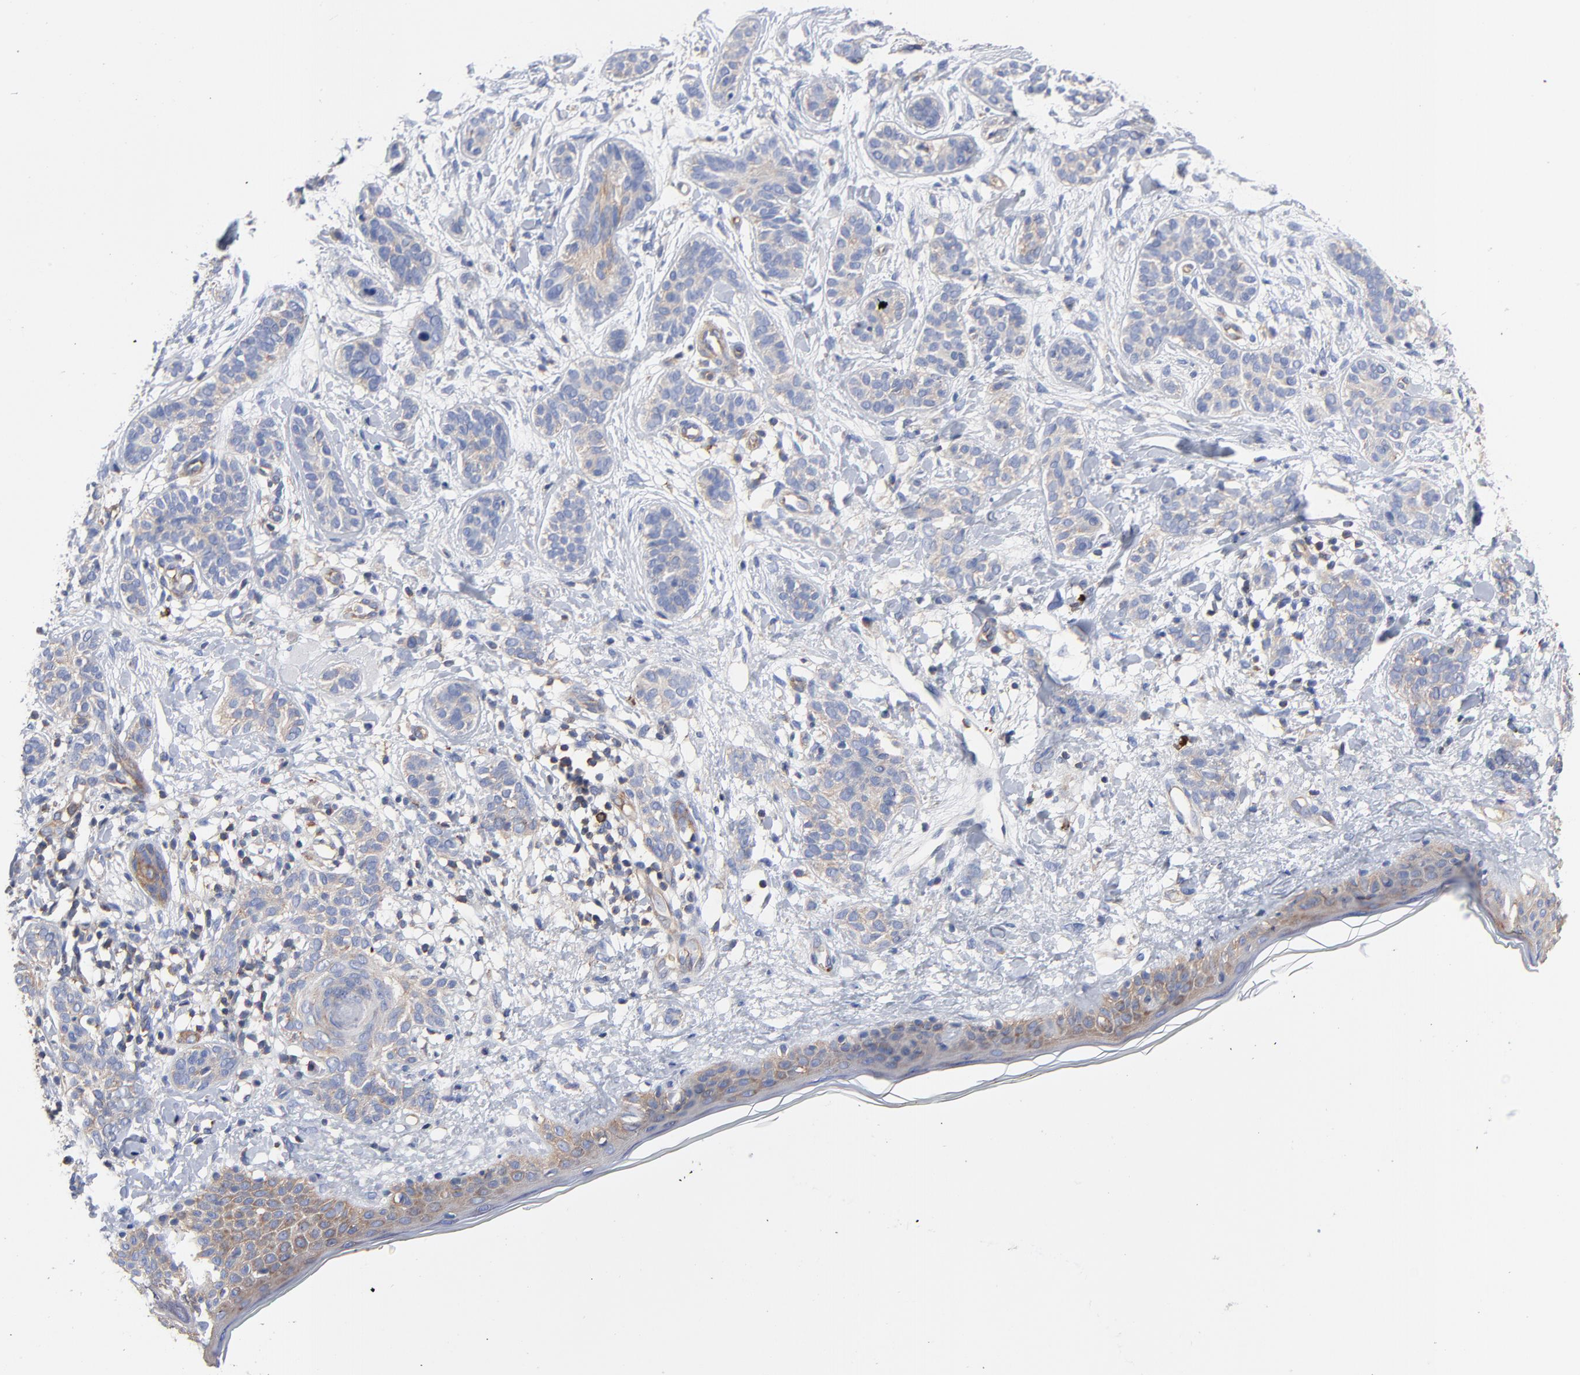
{"staining": {"intensity": "weak", "quantity": "<25%", "location": "cytoplasmic/membranous"}, "tissue": "skin cancer", "cell_type": "Tumor cells", "image_type": "cancer", "snomed": [{"axis": "morphology", "description": "Normal tissue, NOS"}, {"axis": "morphology", "description": "Basal cell carcinoma"}, {"axis": "topography", "description": "Skin"}], "caption": "Immunohistochemistry (IHC) of human skin cancer (basal cell carcinoma) shows no expression in tumor cells.", "gene": "CD2AP", "patient": {"sex": "male", "age": 63}}